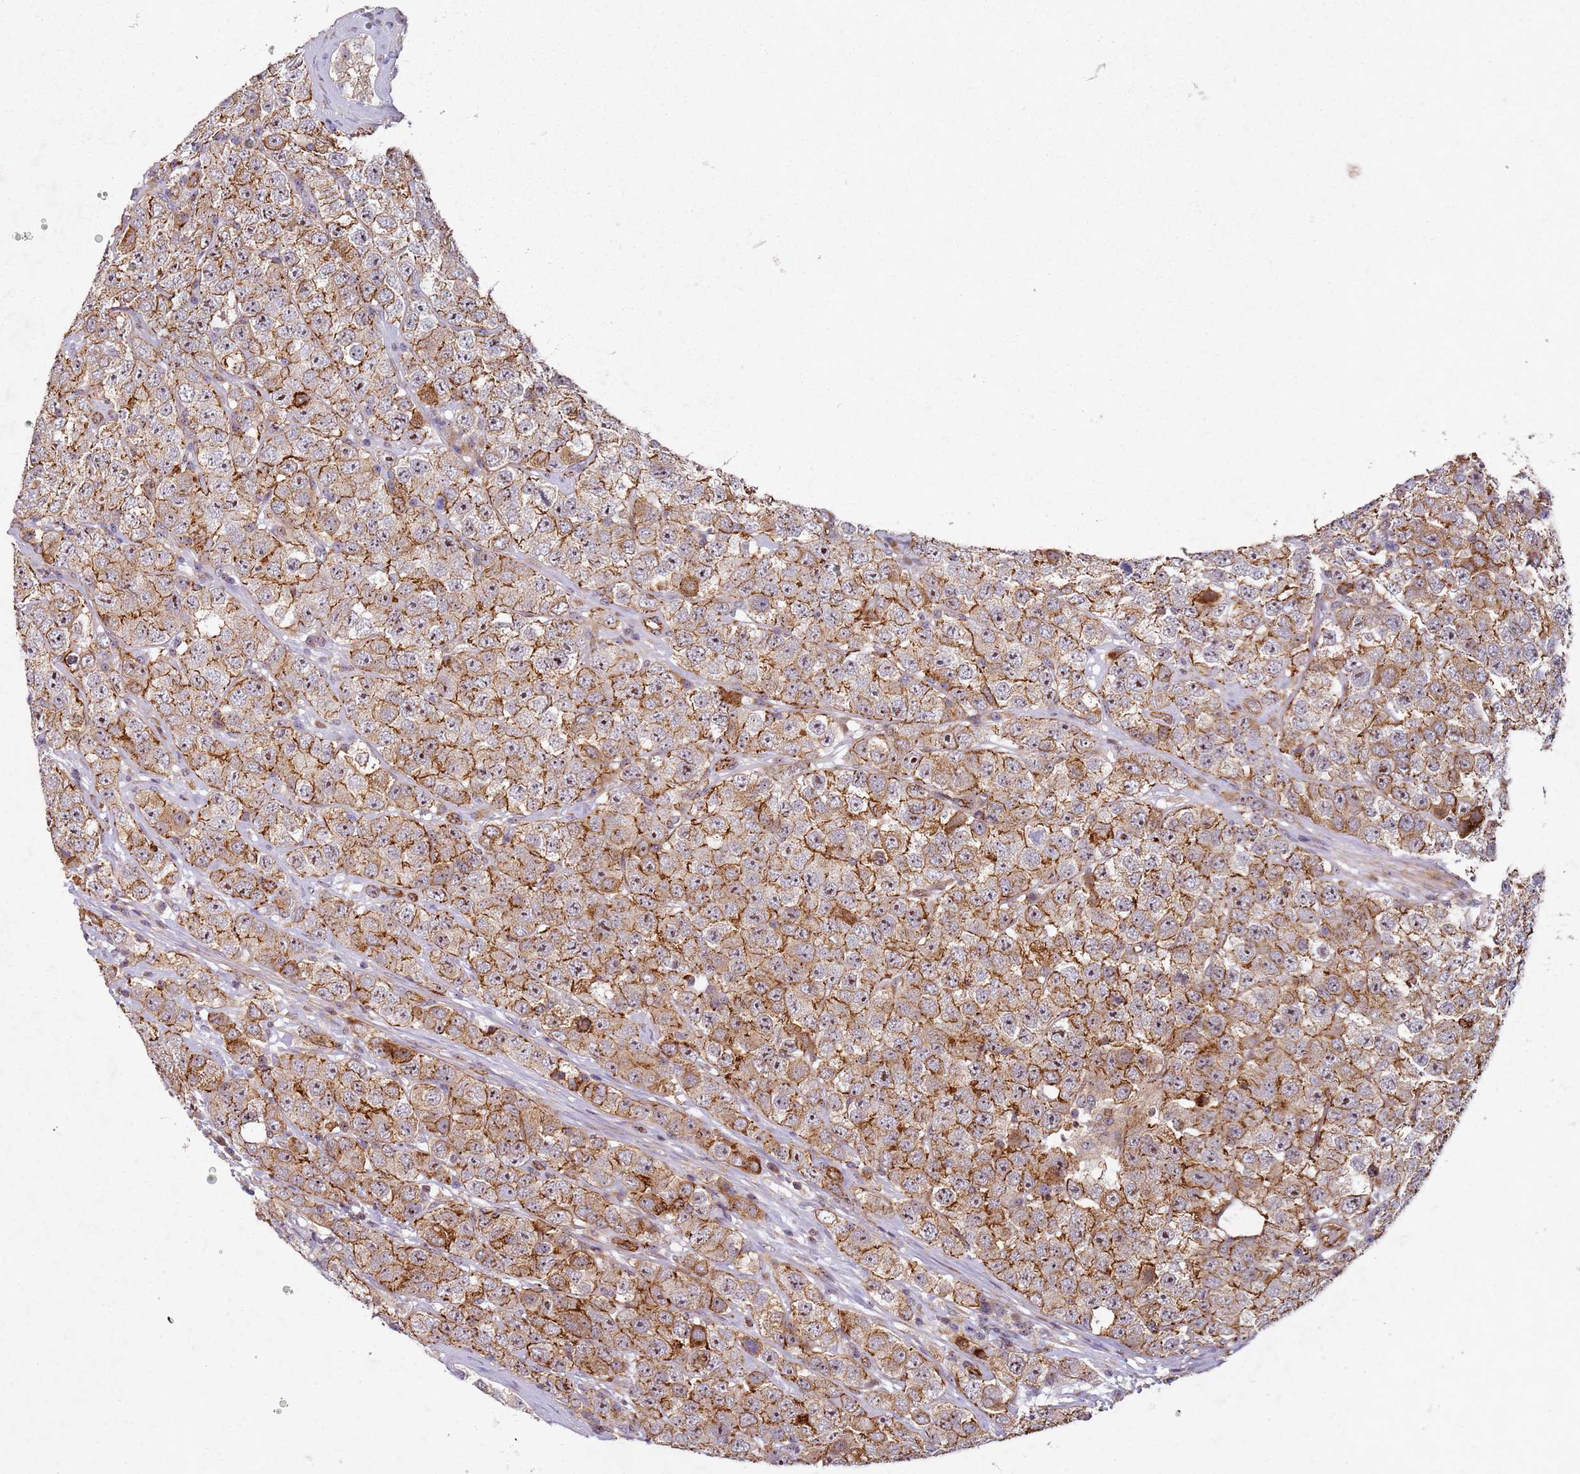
{"staining": {"intensity": "moderate", "quantity": ">75%", "location": "cytoplasmic/membranous"}, "tissue": "testis cancer", "cell_type": "Tumor cells", "image_type": "cancer", "snomed": [{"axis": "morphology", "description": "Seminoma, NOS"}, {"axis": "topography", "description": "Testis"}], "caption": "High-power microscopy captured an IHC histopathology image of testis cancer, revealing moderate cytoplasmic/membranous positivity in approximately >75% of tumor cells. Using DAB (brown) and hematoxylin (blue) stains, captured at high magnification using brightfield microscopy.", "gene": "C2CD4B", "patient": {"sex": "male", "age": 28}}